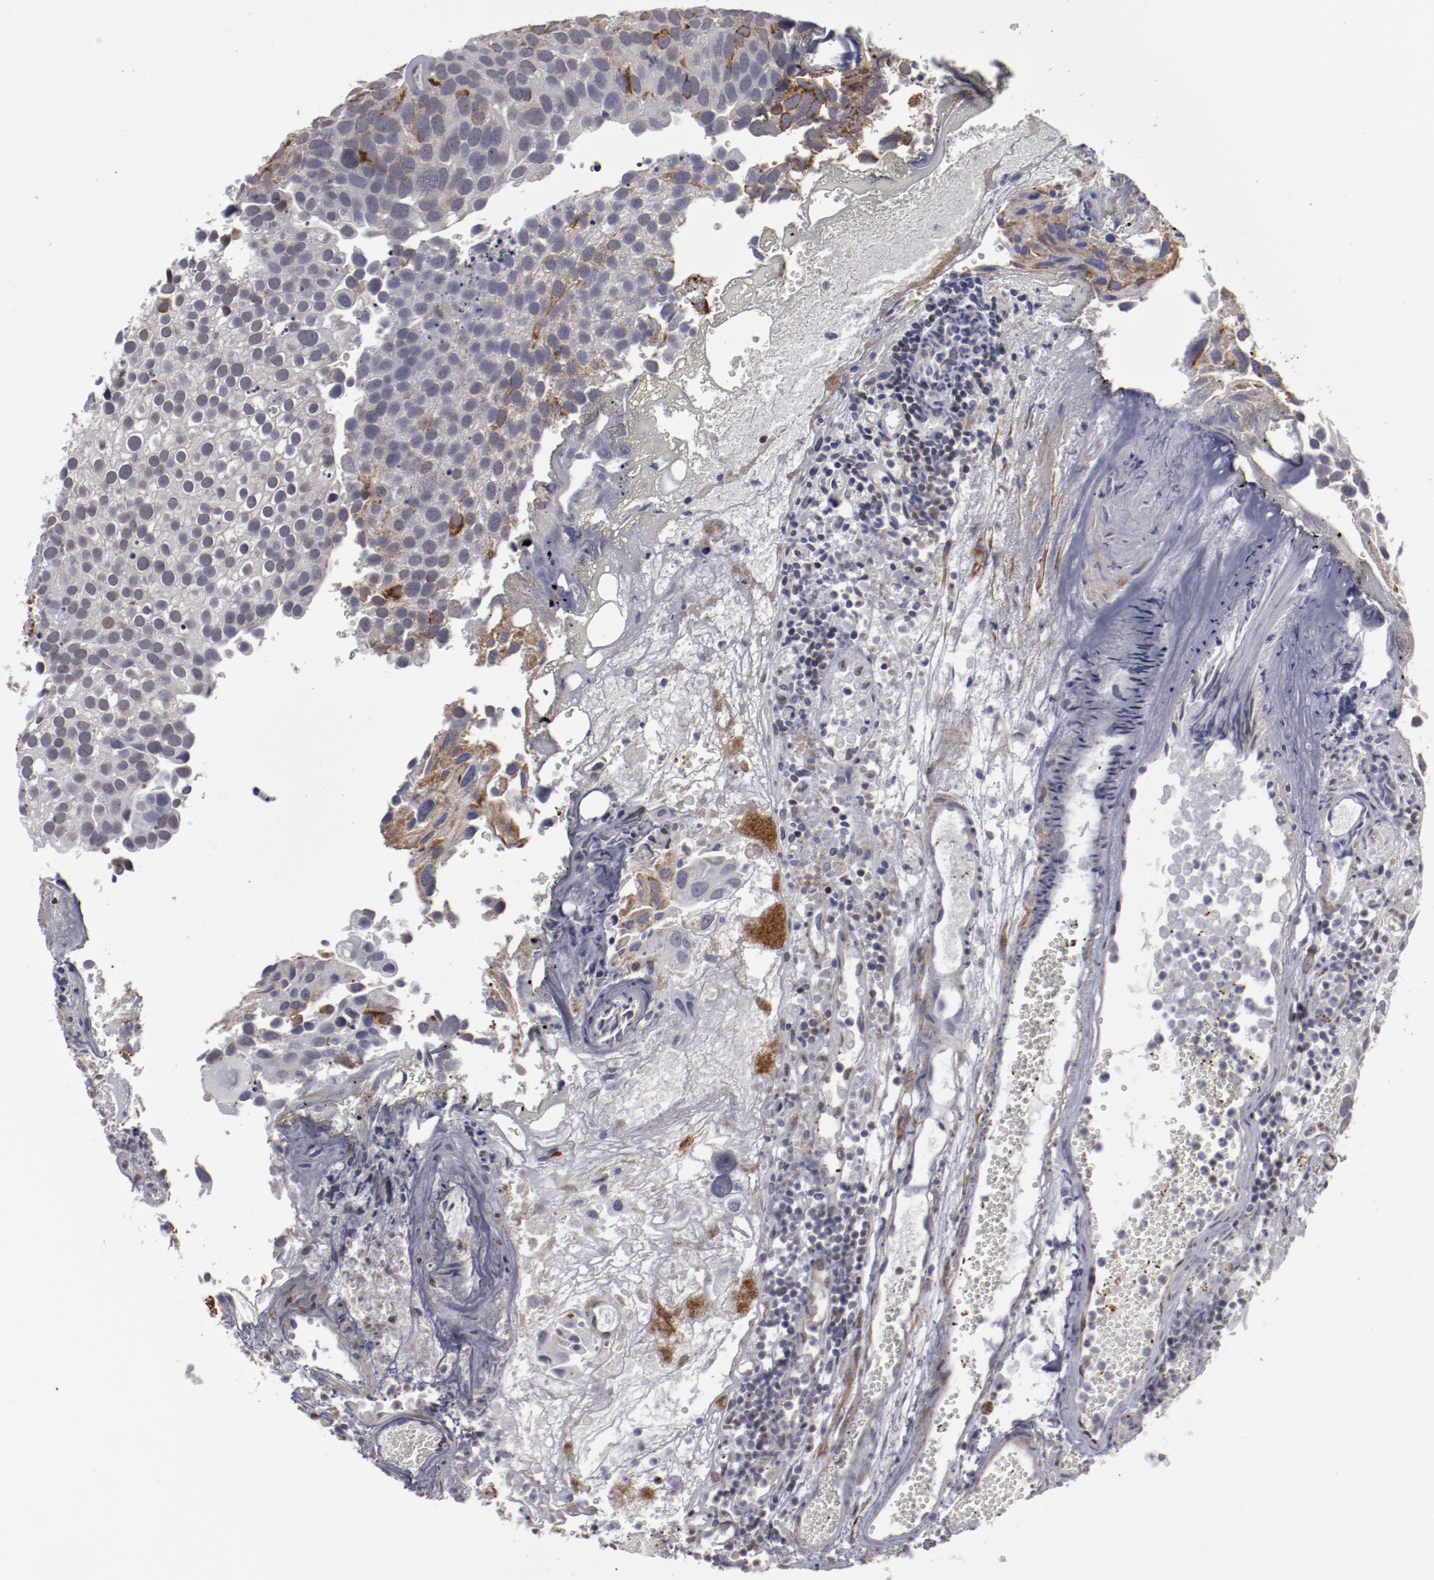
{"staining": {"intensity": "moderate", "quantity": "<25%", "location": "cytoplasmic/membranous"}, "tissue": "urothelial cancer", "cell_type": "Tumor cells", "image_type": "cancer", "snomed": [{"axis": "morphology", "description": "Urothelial carcinoma, High grade"}, {"axis": "topography", "description": "Urinary bladder"}], "caption": "A brown stain labels moderate cytoplasmic/membranous positivity of a protein in human urothelial cancer tumor cells.", "gene": "LEF1", "patient": {"sex": "male", "age": 72}}